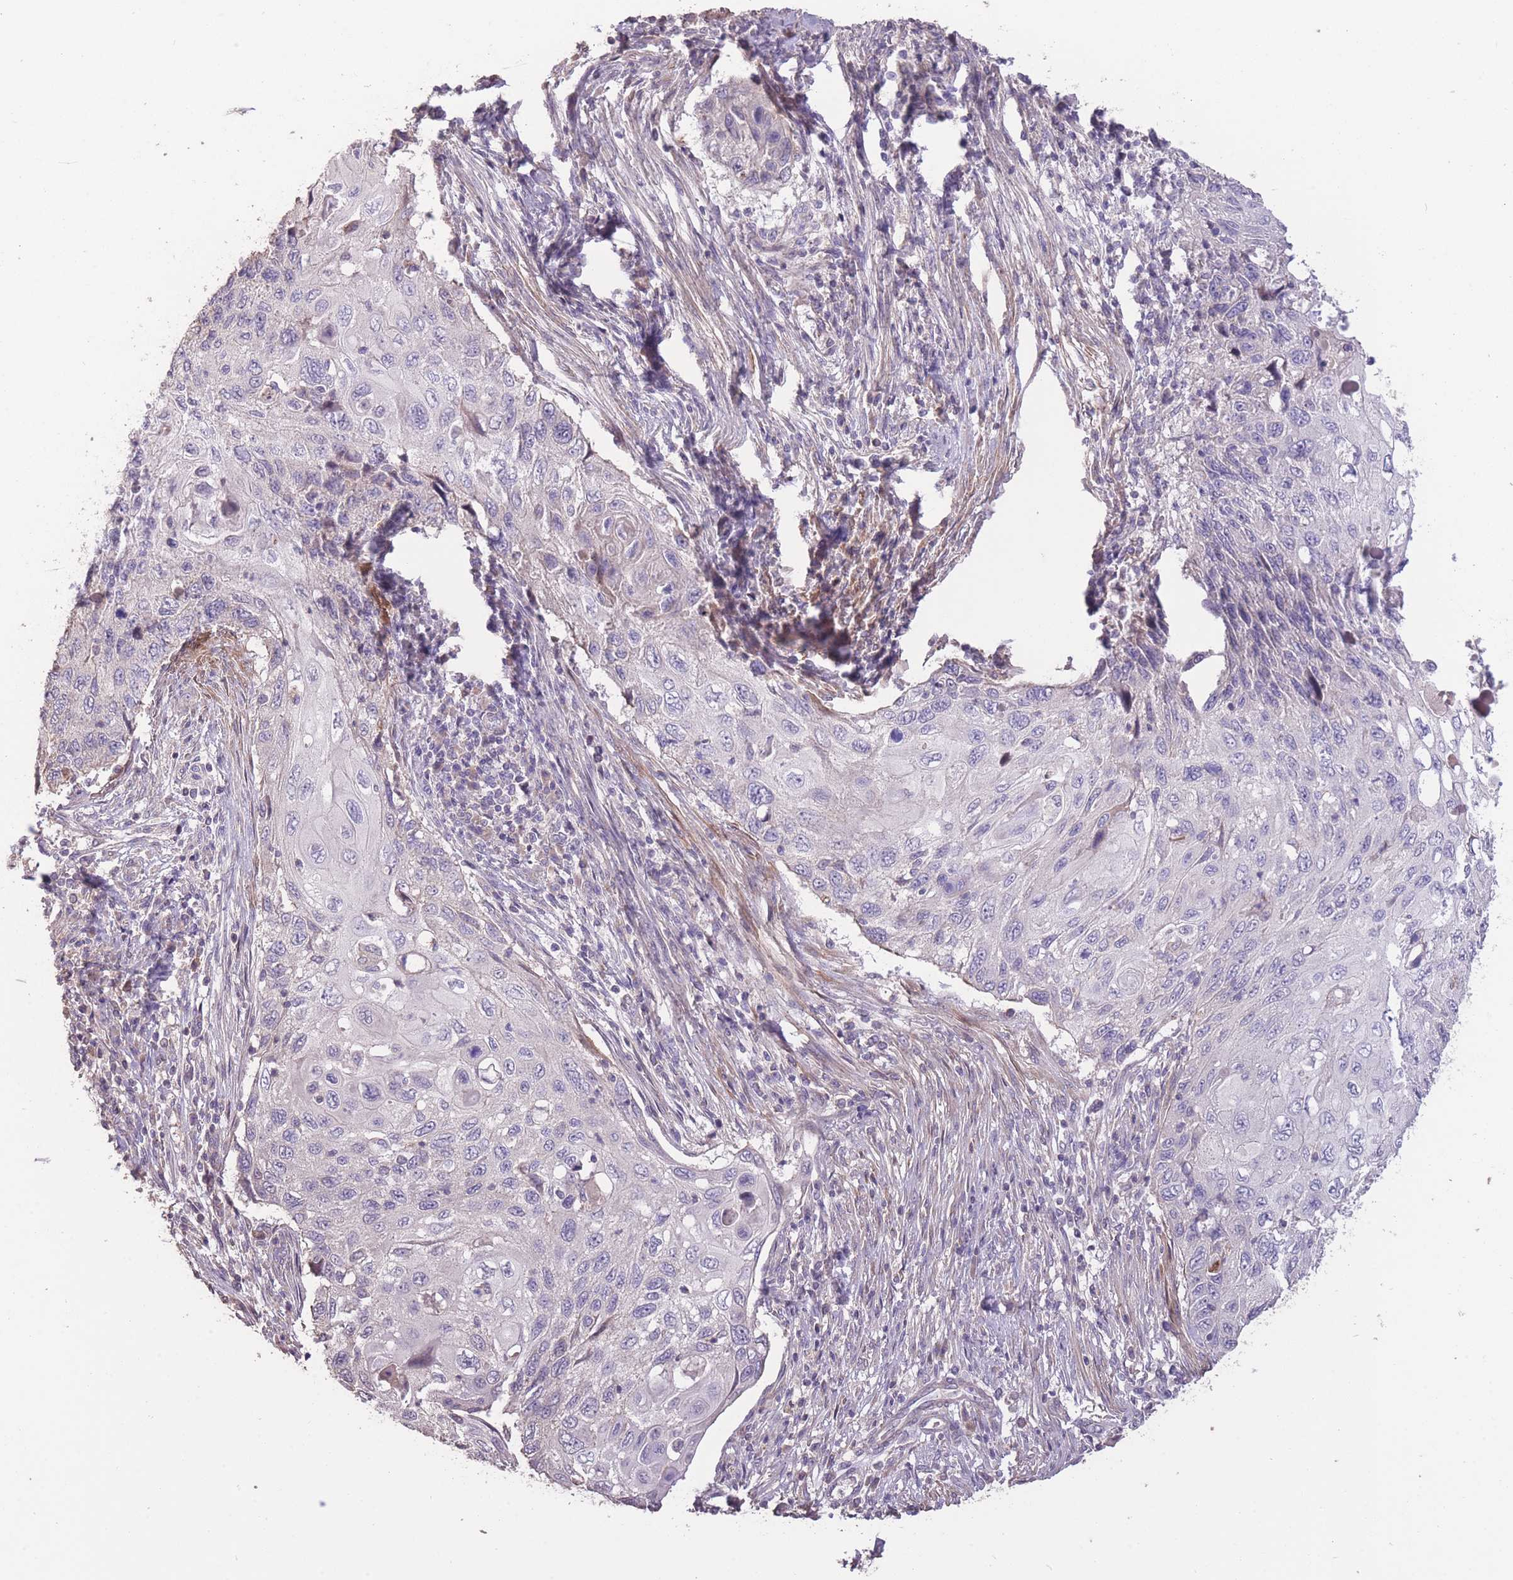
{"staining": {"intensity": "negative", "quantity": "none", "location": "none"}, "tissue": "cervical cancer", "cell_type": "Tumor cells", "image_type": "cancer", "snomed": [{"axis": "morphology", "description": "Squamous cell carcinoma, NOS"}, {"axis": "topography", "description": "Cervix"}], "caption": "Tumor cells are negative for protein expression in human cervical cancer (squamous cell carcinoma).", "gene": "RSPH10B", "patient": {"sex": "female", "age": 70}}